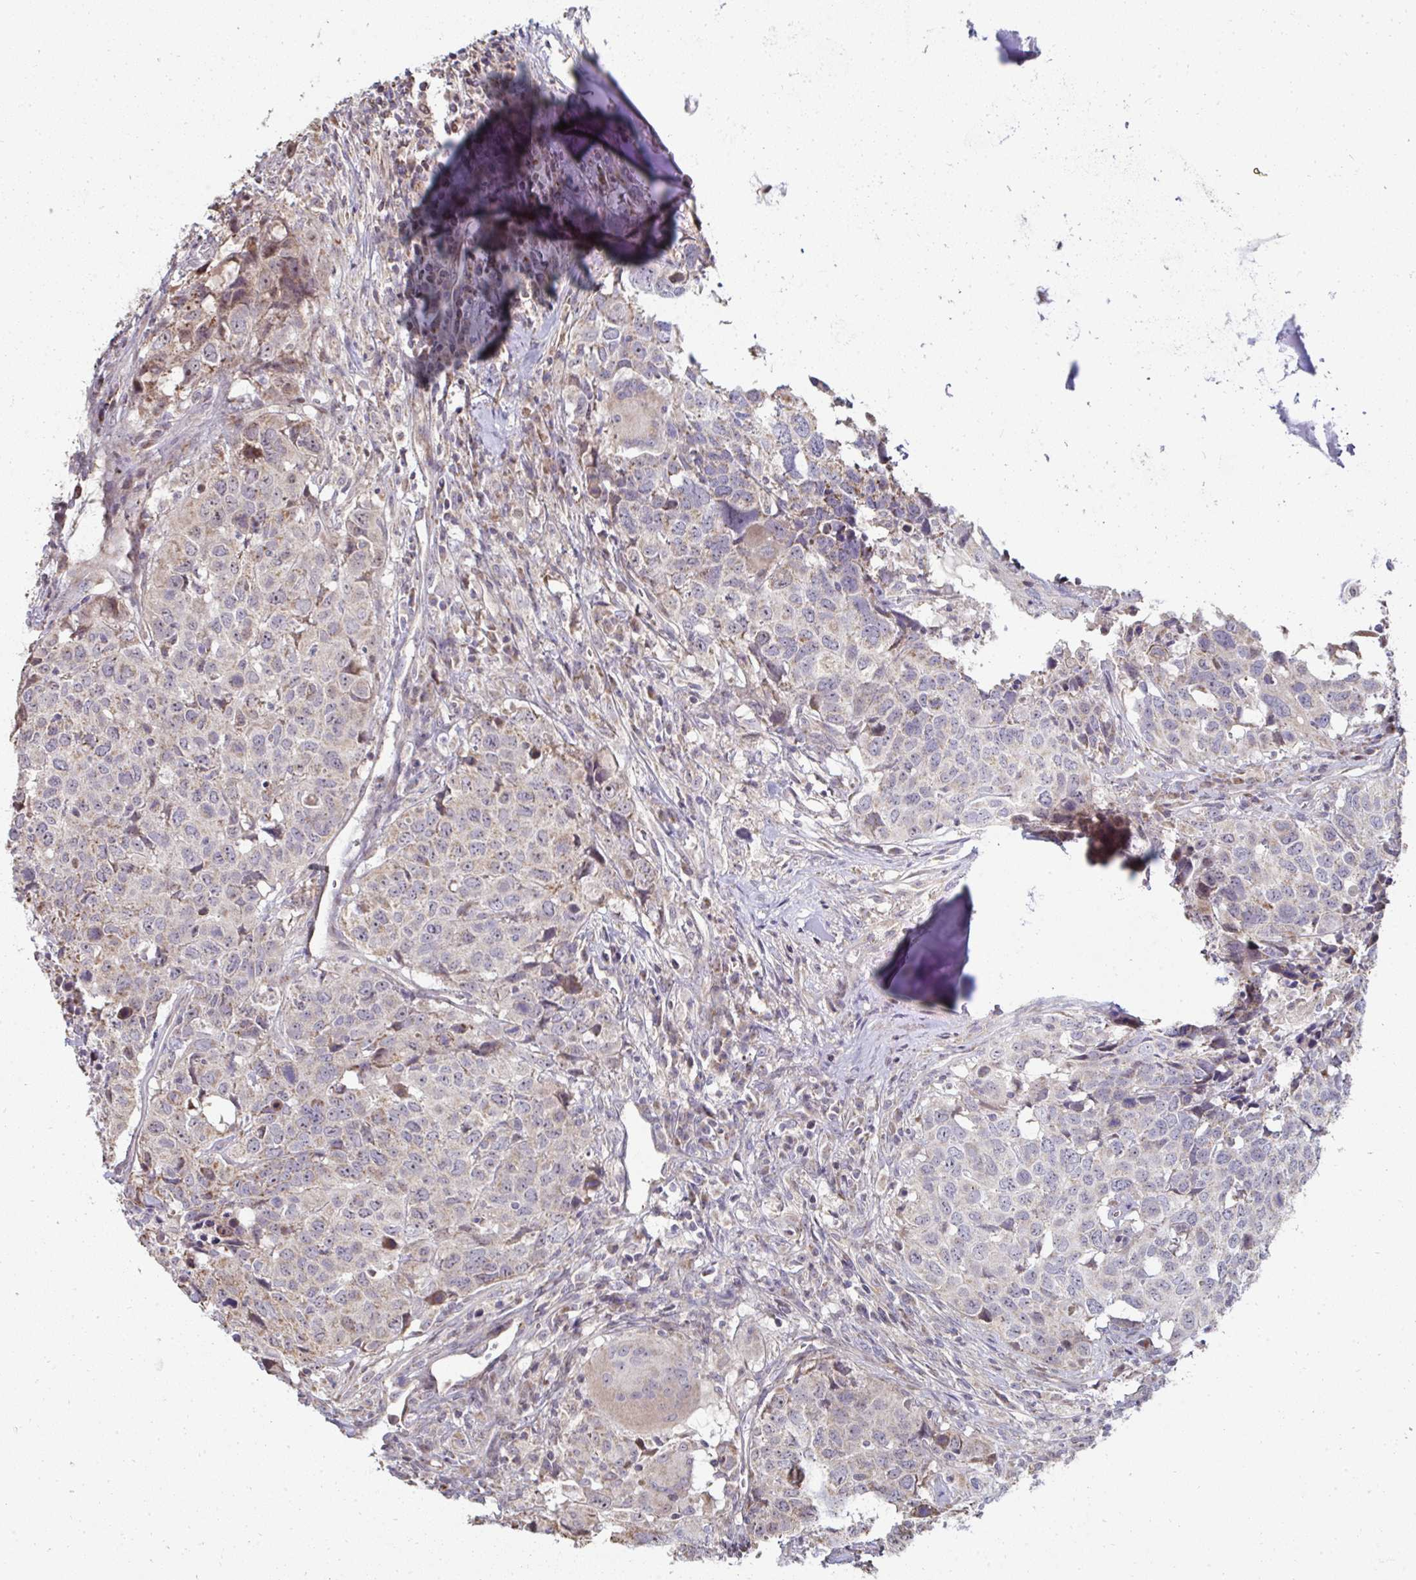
{"staining": {"intensity": "moderate", "quantity": "<25%", "location": "cytoplasmic/membranous"}, "tissue": "head and neck cancer", "cell_type": "Tumor cells", "image_type": "cancer", "snomed": [{"axis": "morphology", "description": "Normal tissue, NOS"}, {"axis": "morphology", "description": "Squamous cell carcinoma, NOS"}, {"axis": "topography", "description": "Skeletal muscle"}, {"axis": "topography", "description": "Vascular tissue"}, {"axis": "topography", "description": "Peripheral nerve tissue"}, {"axis": "topography", "description": "Head-Neck"}], "caption": "Immunohistochemistry (IHC) (DAB (3,3'-diaminobenzidine)) staining of squamous cell carcinoma (head and neck) reveals moderate cytoplasmic/membranous protein positivity in about <25% of tumor cells.", "gene": "AGTPBP1", "patient": {"sex": "male", "age": 66}}